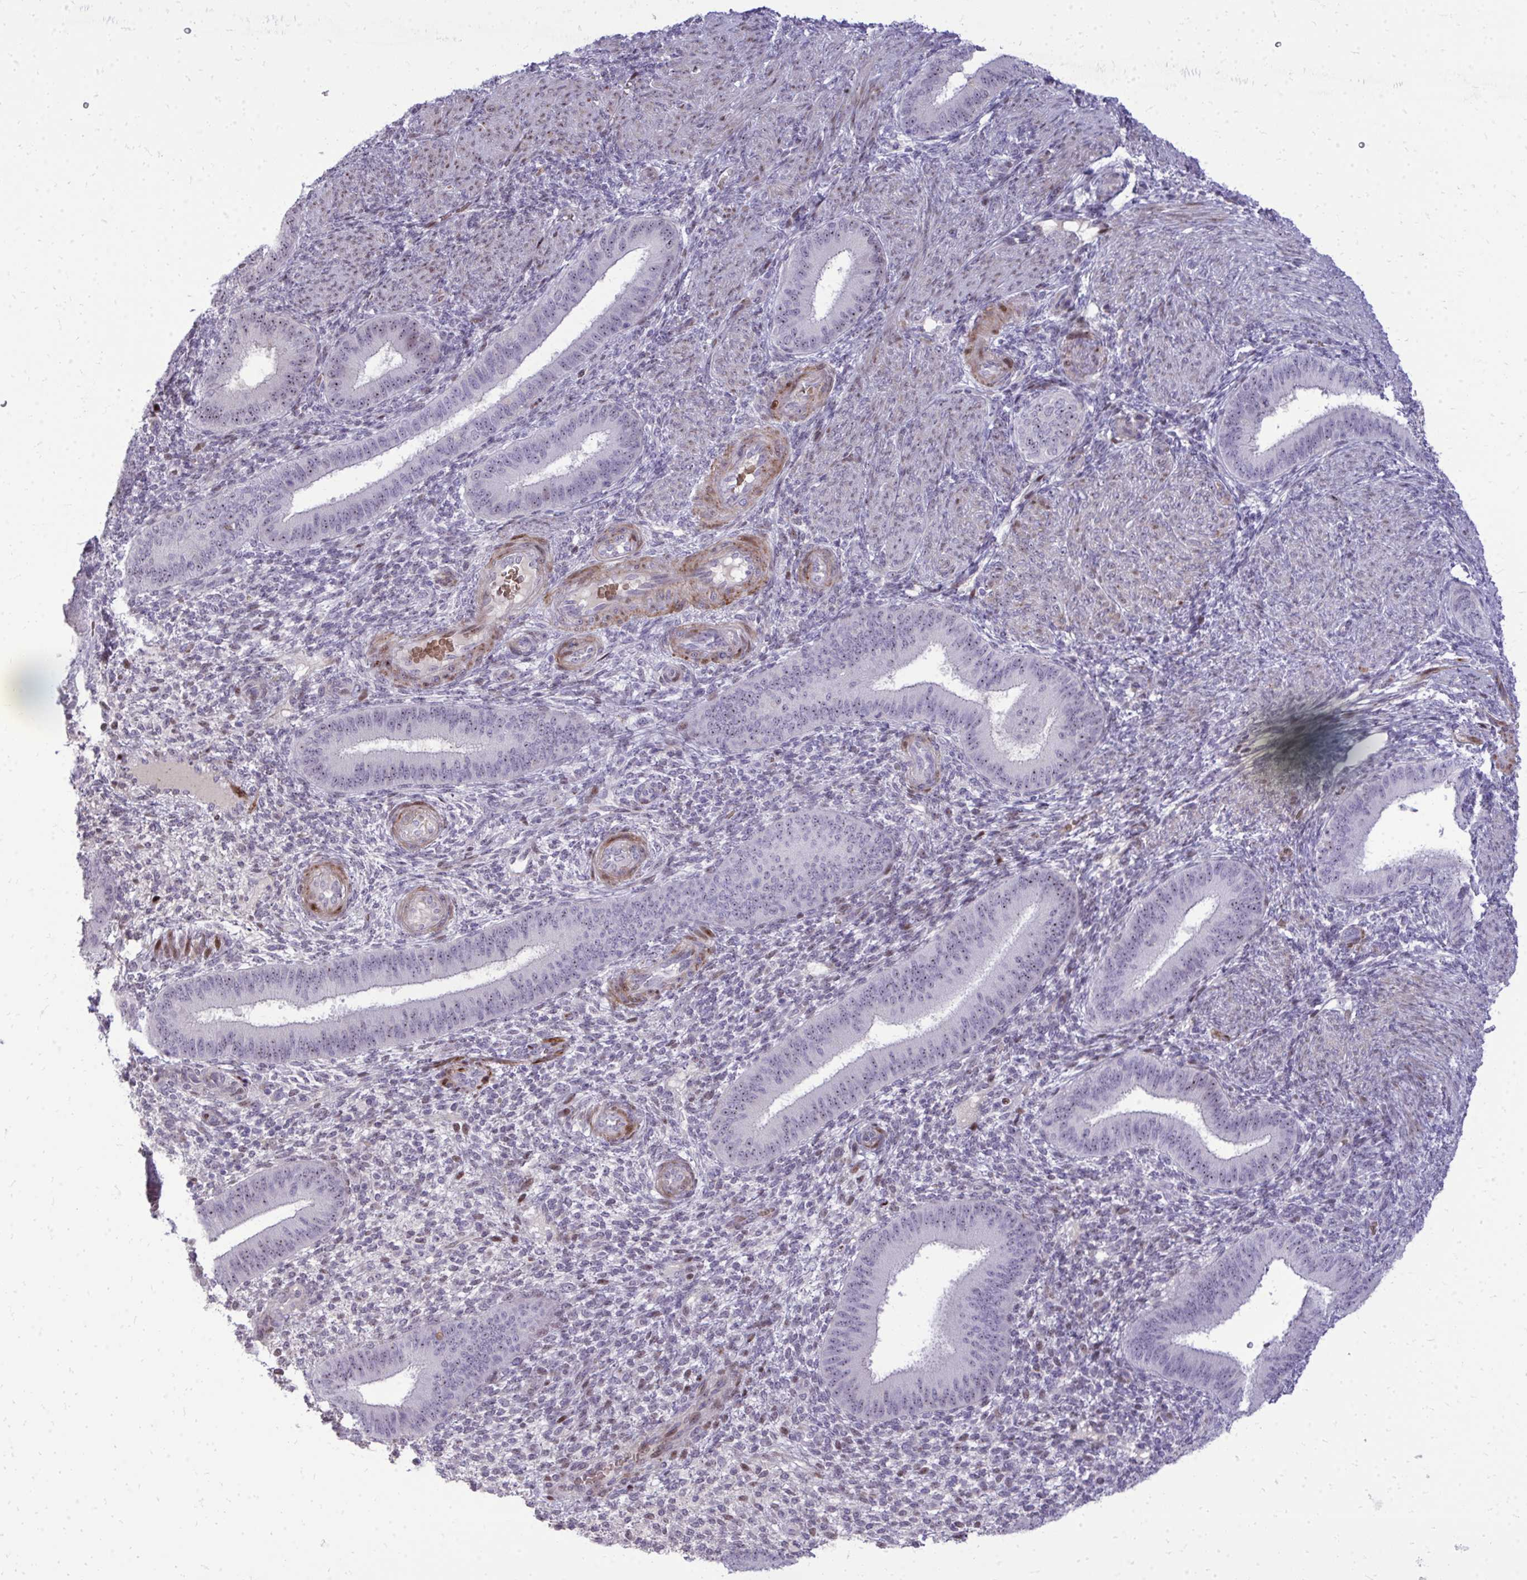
{"staining": {"intensity": "negative", "quantity": "none", "location": "none"}, "tissue": "endometrium", "cell_type": "Cells in endometrial stroma", "image_type": "normal", "snomed": [{"axis": "morphology", "description": "Normal tissue, NOS"}, {"axis": "topography", "description": "Endometrium"}], "caption": "DAB (3,3'-diaminobenzidine) immunohistochemical staining of normal endometrium reveals no significant expression in cells in endometrial stroma.", "gene": "DLX4", "patient": {"sex": "female", "age": 39}}